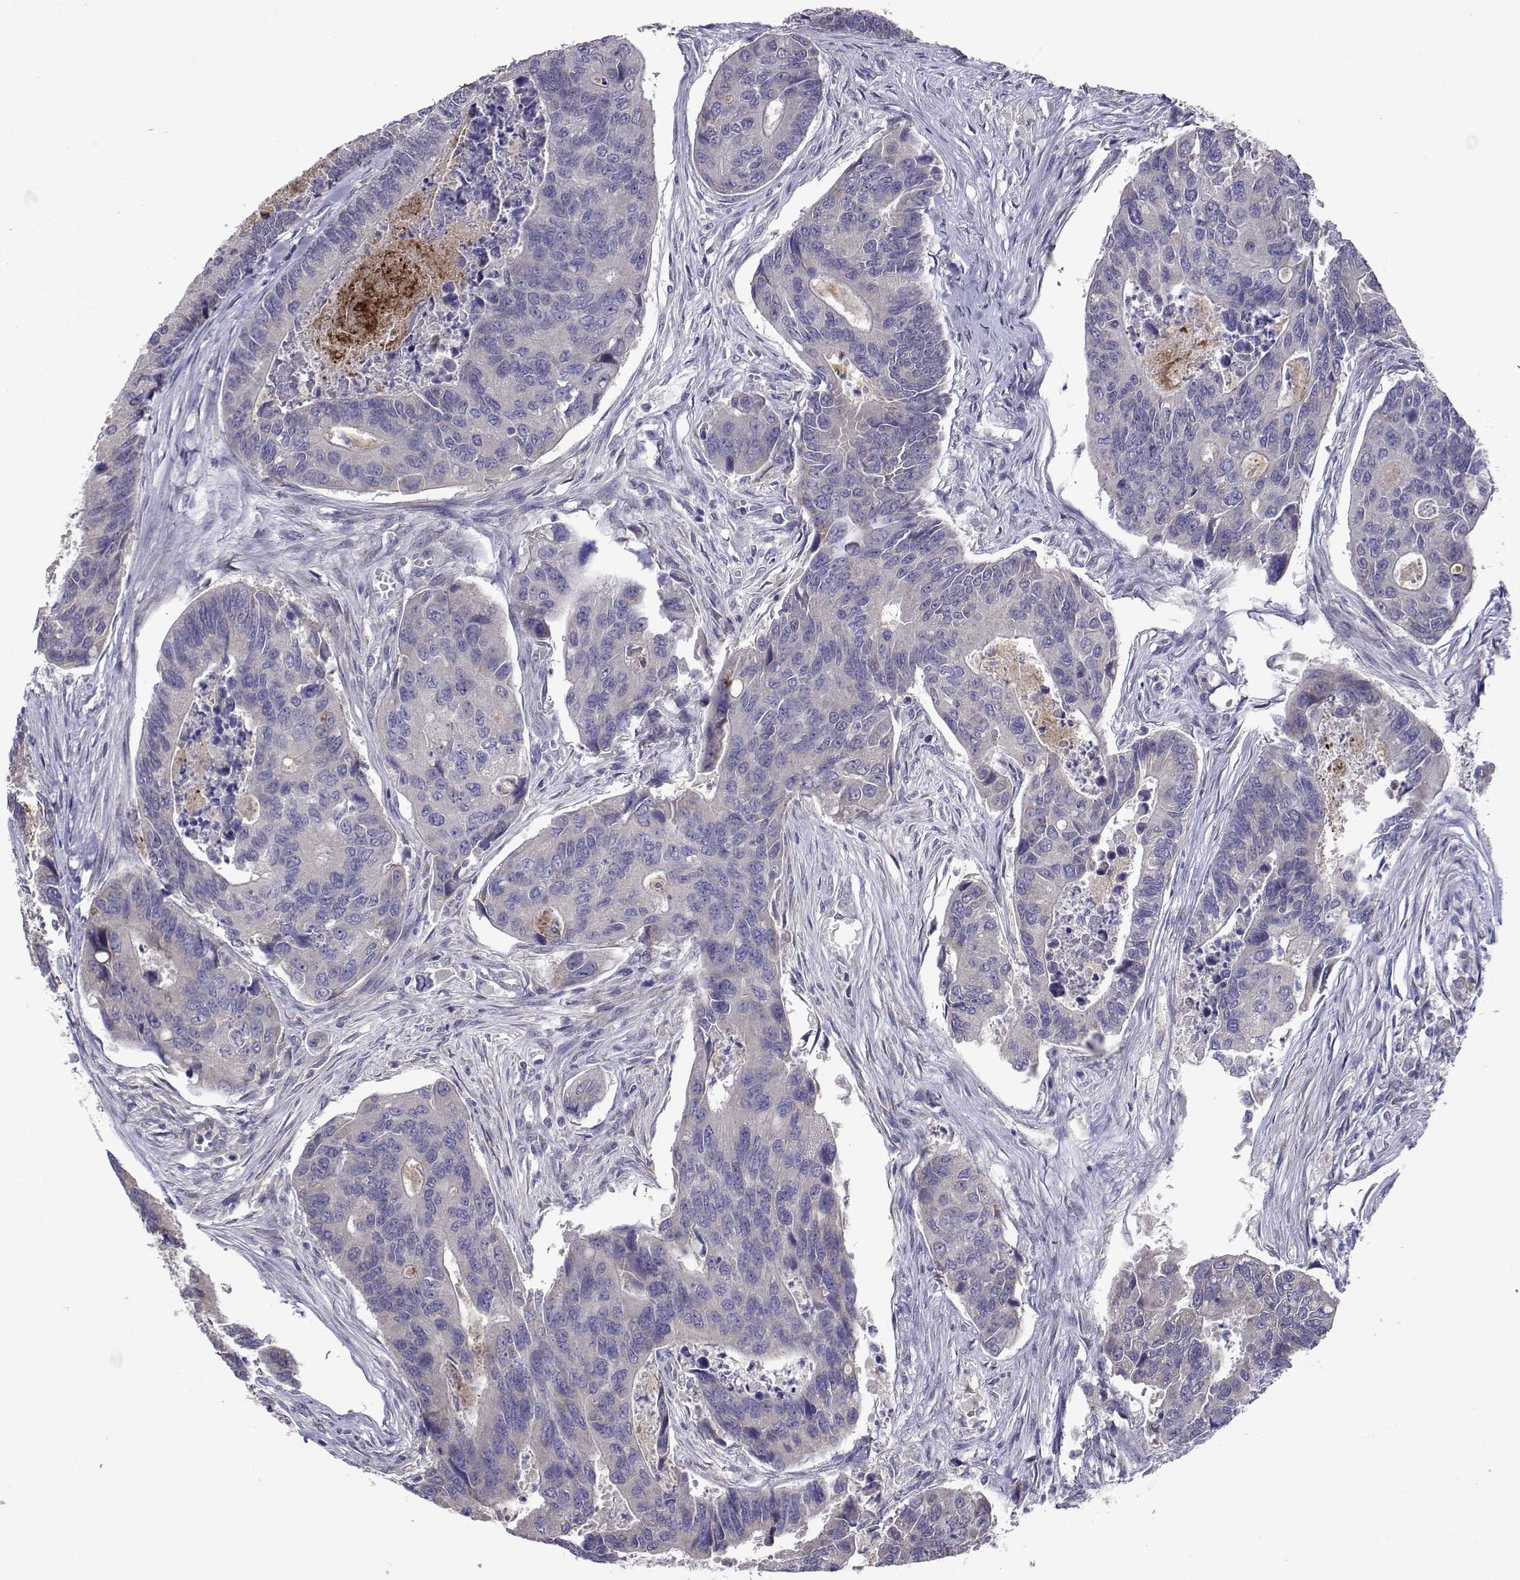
{"staining": {"intensity": "negative", "quantity": "none", "location": "none"}, "tissue": "colorectal cancer", "cell_type": "Tumor cells", "image_type": "cancer", "snomed": [{"axis": "morphology", "description": "Adenocarcinoma, NOS"}, {"axis": "topography", "description": "Colon"}], "caption": "The IHC micrograph has no significant positivity in tumor cells of adenocarcinoma (colorectal) tissue. (Immunohistochemistry (ihc), brightfield microscopy, high magnification).", "gene": "TARBP2", "patient": {"sex": "female", "age": 67}}